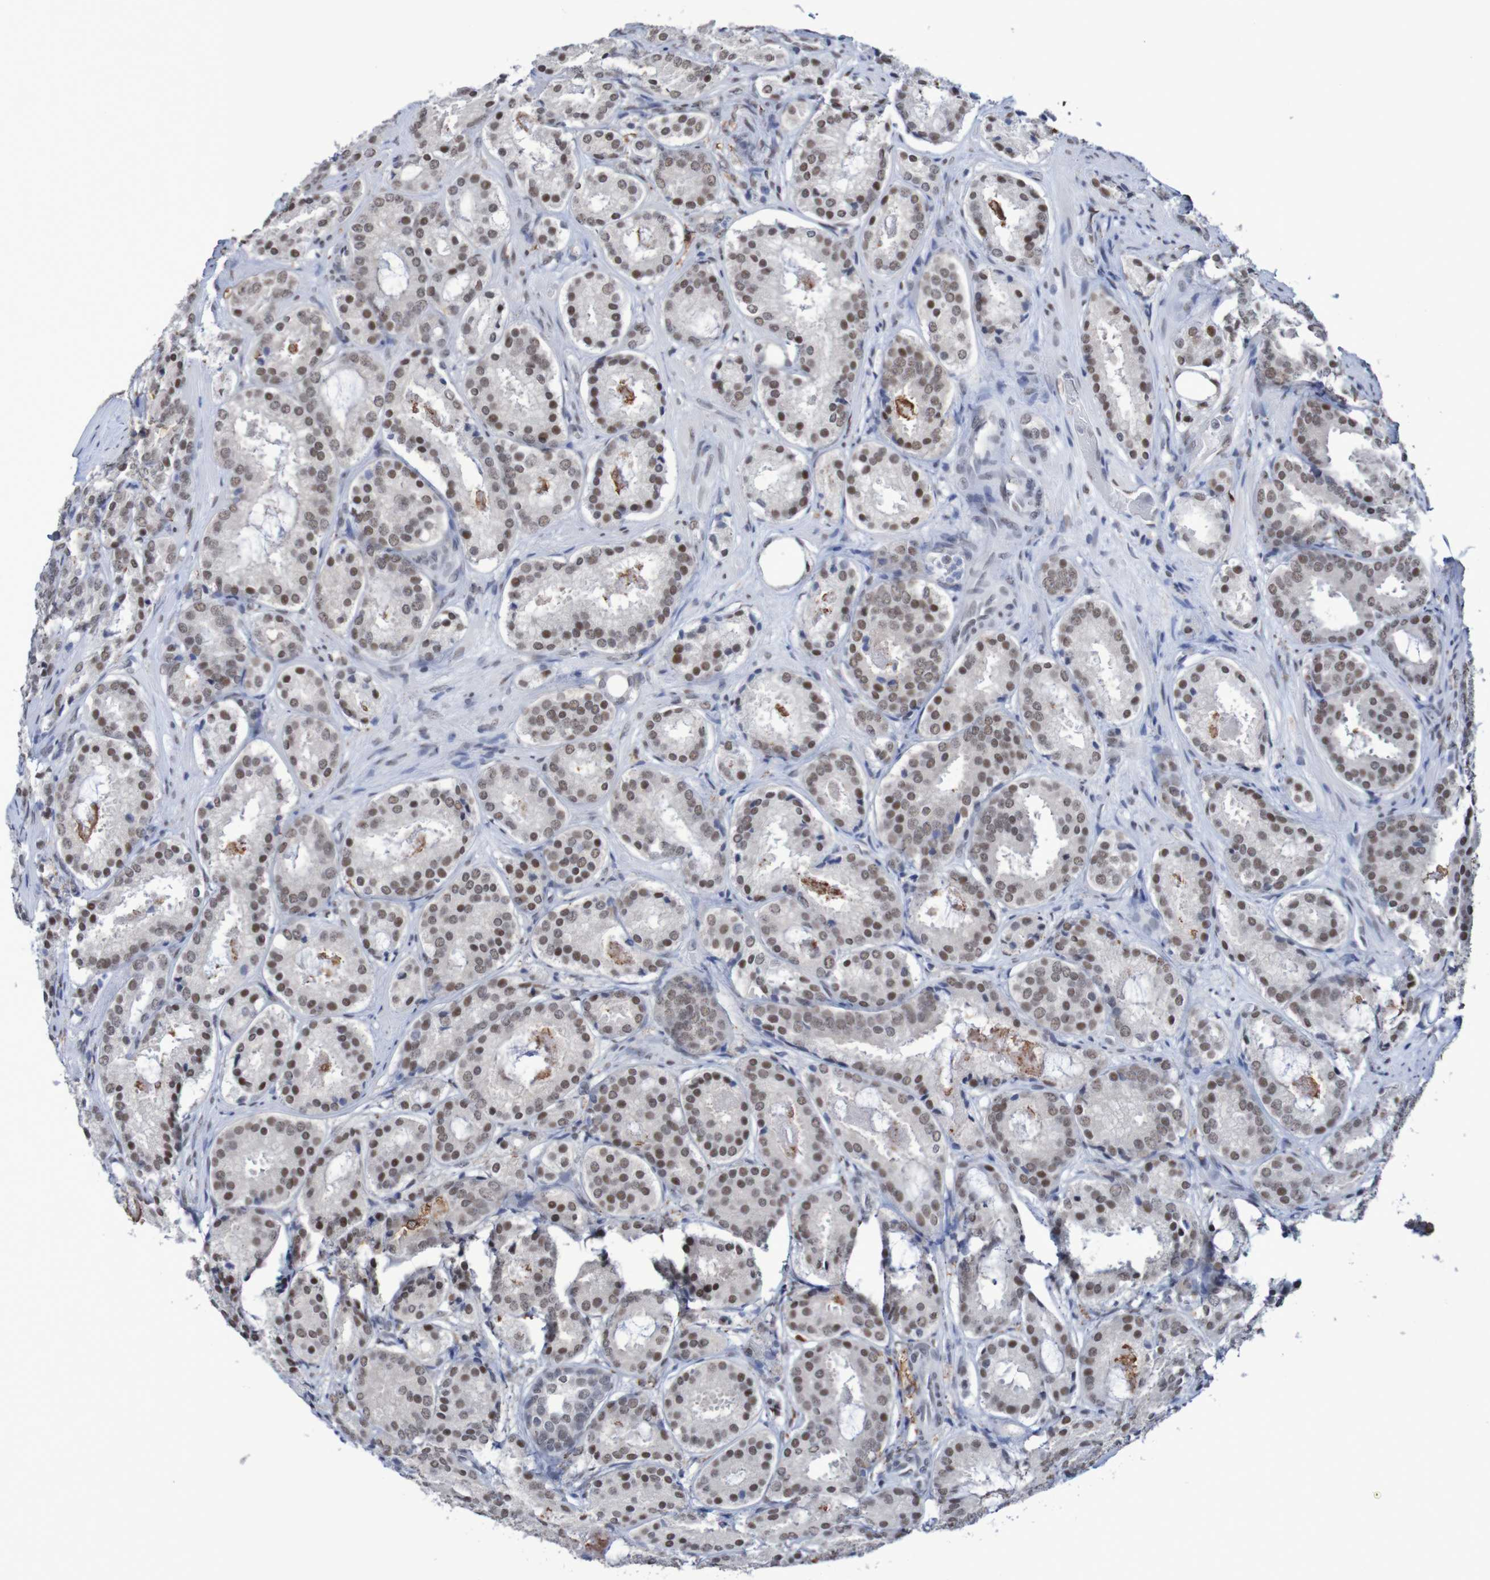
{"staining": {"intensity": "moderate", "quantity": ">75%", "location": "nuclear"}, "tissue": "prostate cancer", "cell_type": "Tumor cells", "image_type": "cancer", "snomed": [{"axis": "morphology", "description": "Adenocarcinoma, Low grade"}, {"axis": "topography", "description": "Prostate"}], "caption": "Prostate adenocarcinoma (low-grade) stained with a brown dye reveals moderate nuclear positive positivity in about >75% of tumor cells.", "gene": "MRTFB", "patient": {"sex": "male", "age": 69}}